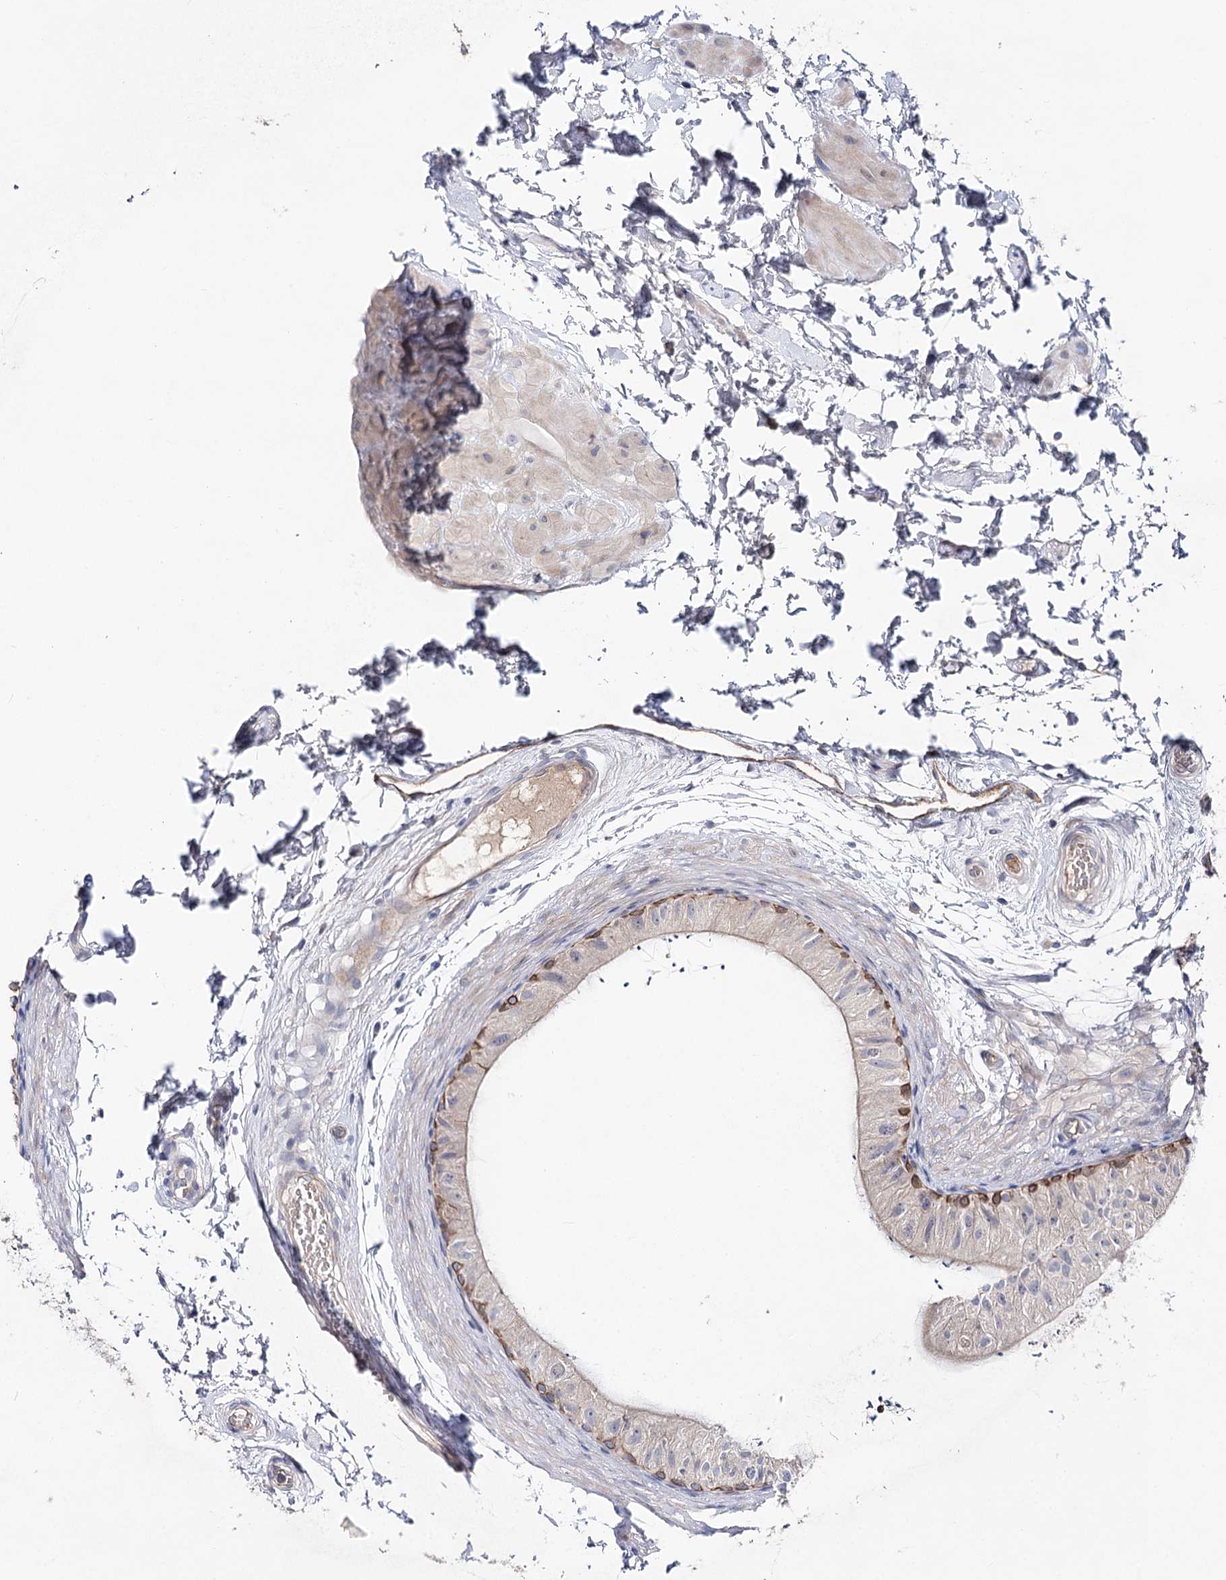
{"staining": {"intensity": "moderate", "quantity": "<25%", "location": "cytoplasmic/membranous"}, "tissue": "epididymis", "cell_type": "Glandular cells", "image_type": "normal", "snomed": [{"axis": "morphology", "description": "Normal tissue, NOS"}, {"axis": "topography", "description": "Epididymis"}], "caption": "Glandular cells display low levels of moderate cytoplasmic/membranous expression in about <25% of cells in benign human epididymis. (brown staining indicates protein expression, while blue staining denotes nuclei).", "gene": "LRRC14B", "patient": {"sex": "male", "age": 50}}